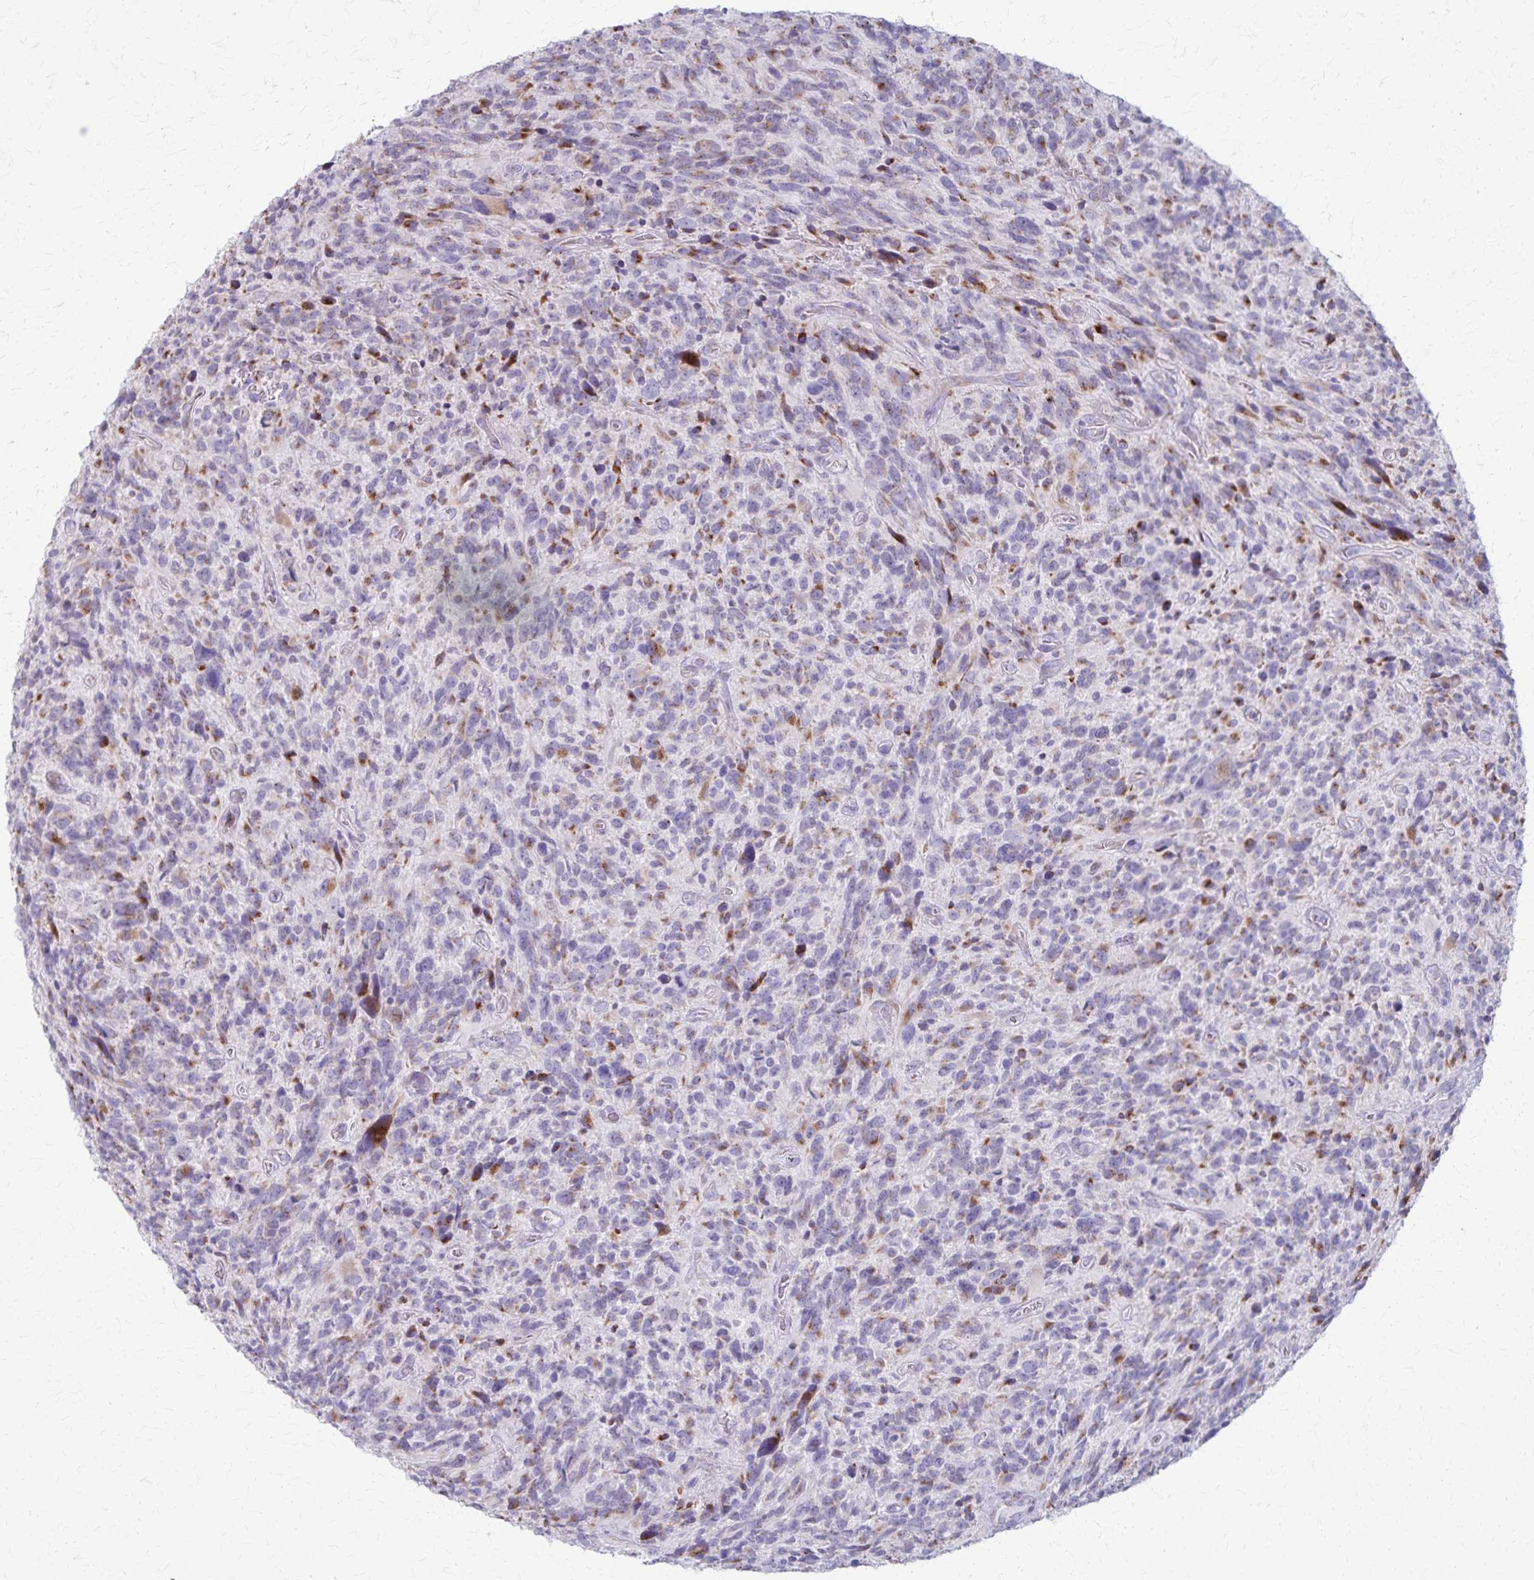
{"staining": {"intensity": "moderate", "quantity": "<25%", "location": "cytoplasmic/membranous"}, "tissue": "glioma", "cell_type": "Tumor cells", "image_type": "cancer", "snomed": [{"axis": "morphology", "description": "Glioma, malignant, High grade"}, {"axis": "topography", "description": "Brain"}], "caption": "This micrograph exhibits immunohistochemistry (IHC) staining of human high-grade glioma (malignant), with low moderate cytoplasmic/membranous positivity in about <25% of tumor cells.", "gene": "MCFD2", "patient": {"sex": "male", "age": 46}}